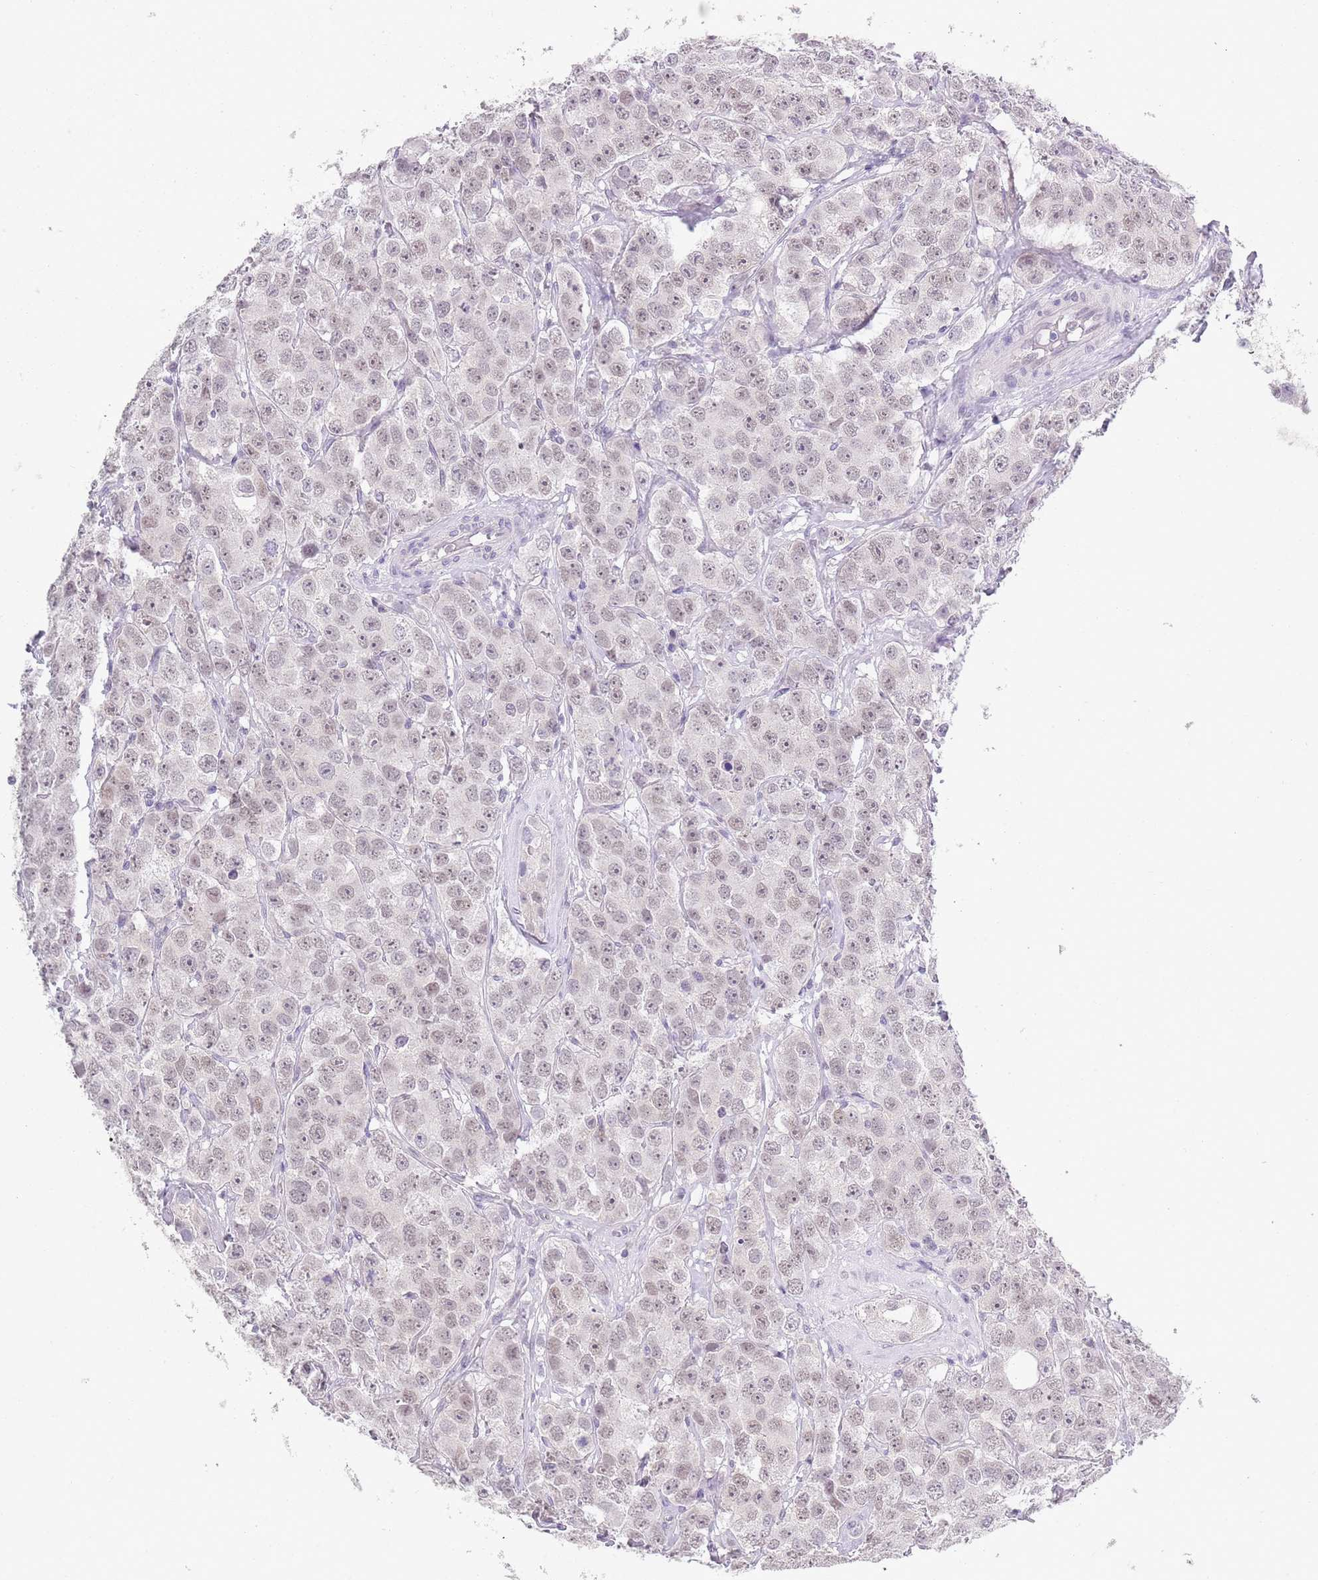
{"staining": {"intensity": "weak", "quantity": "25%-75%", "location": "nuclear"}, "tissue": "testis cancer", "cell_type": "Tumor cells", "image_type": "cancer", "snomed": [{"axis": "morphology", "description": "Seminoma, NOS"}, {"axis": "topography", "description": "Testis"}], "caption": "Immunohistochemical staining of human testis cancer shows low levels of weak nuclear protein positivity in approximately 25%-75% of tumor cells.", "gene": "SEPHS2", "patient": {"sex": "male", "age": 28}}